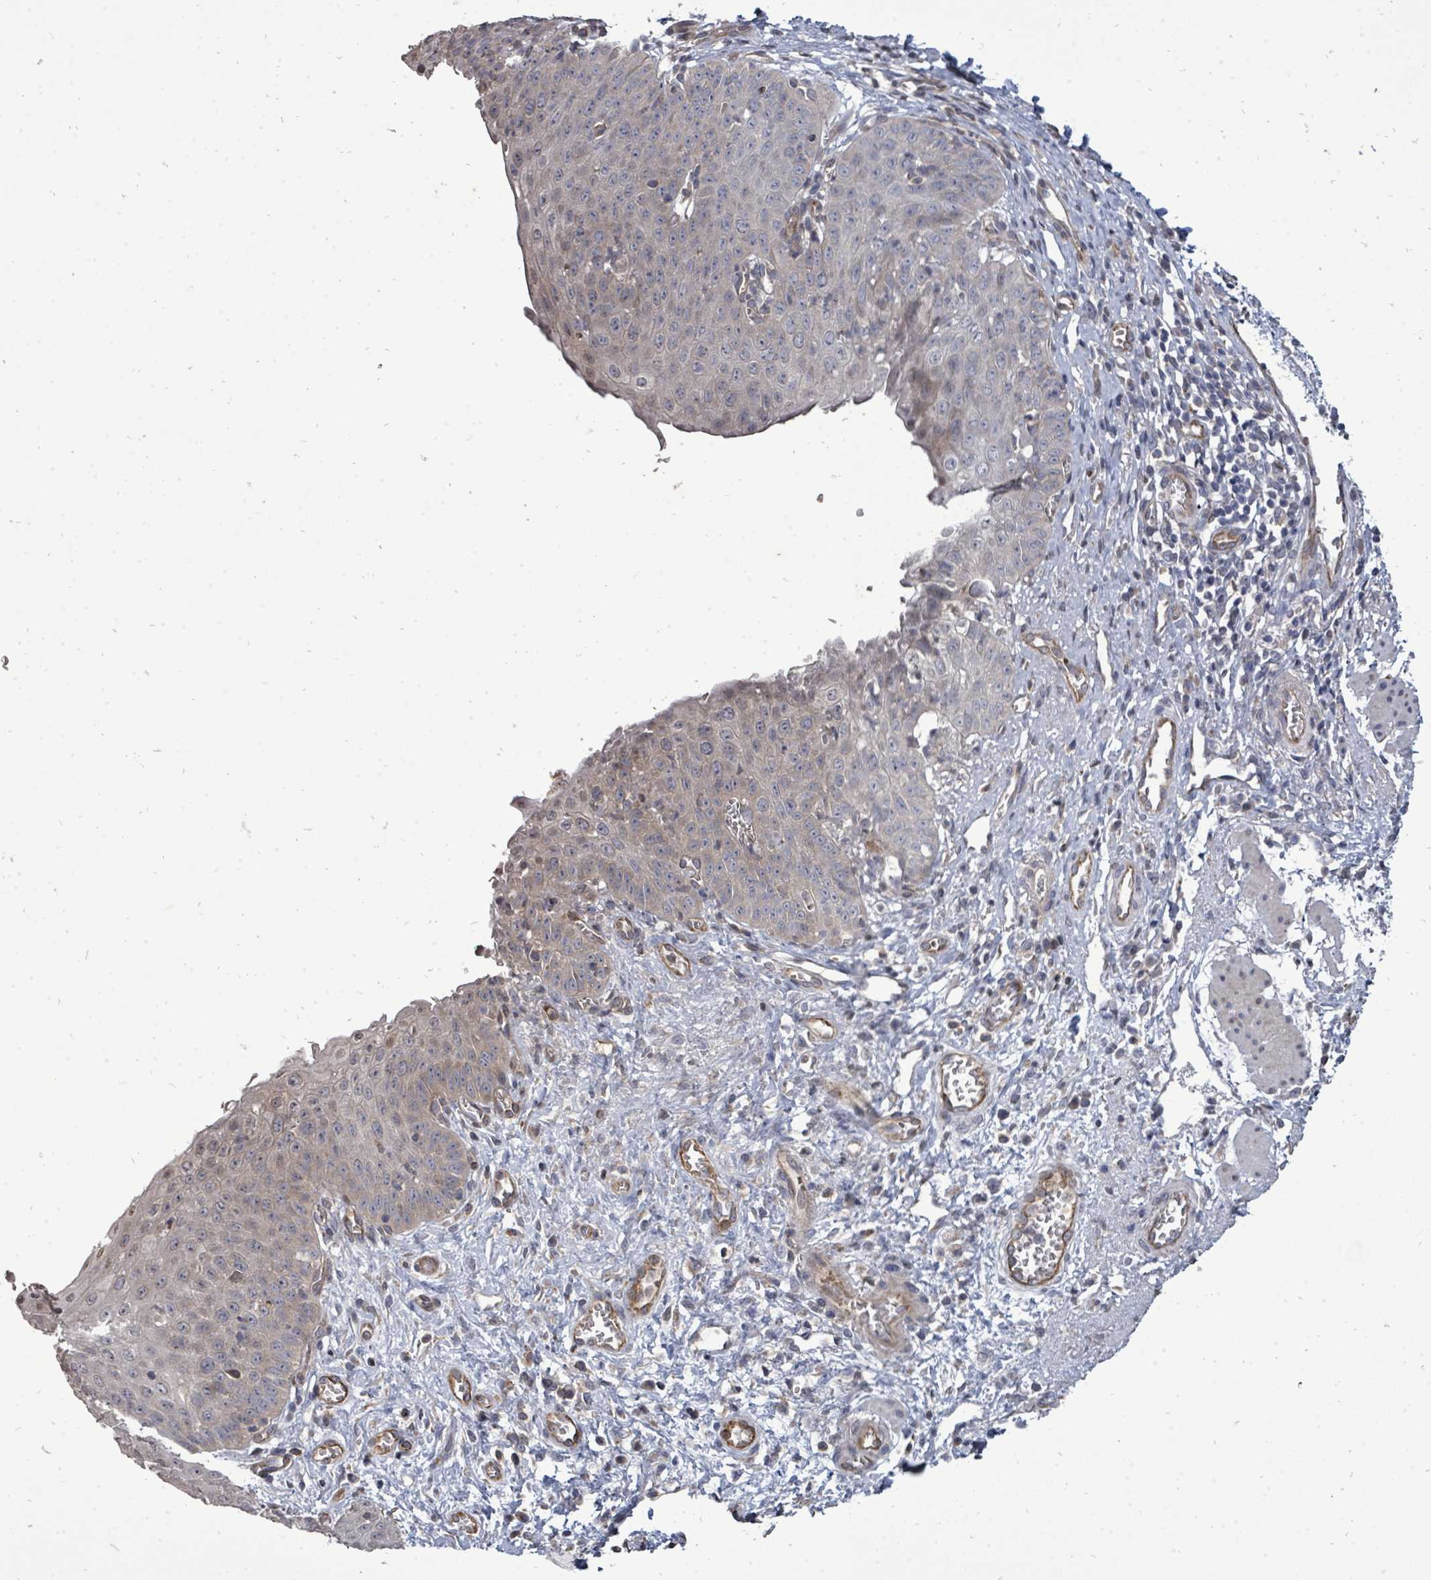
{"staining": {"intensity": "moderate", "quantity": "25%-75%", "location": "cytoplasmic/membranous"}, "tissue": "esophagus", "cell_type": "Squamous epithelial cells", "image_type": "normal", "snomed": [{"axis": "morphology", "description": "Normal tissue, NOS"}, {"axis": "topography", "description": "Esophagus"}], "caption": "Esophagus stained with immunohistochemistry (IHC) demonstrates moderate cytoplasmic/membranous positivity in about 25%-75% of squamous epithelial cells.", "gene": "RALGAPB", "patient": {"sex": "male", "age": 71}}